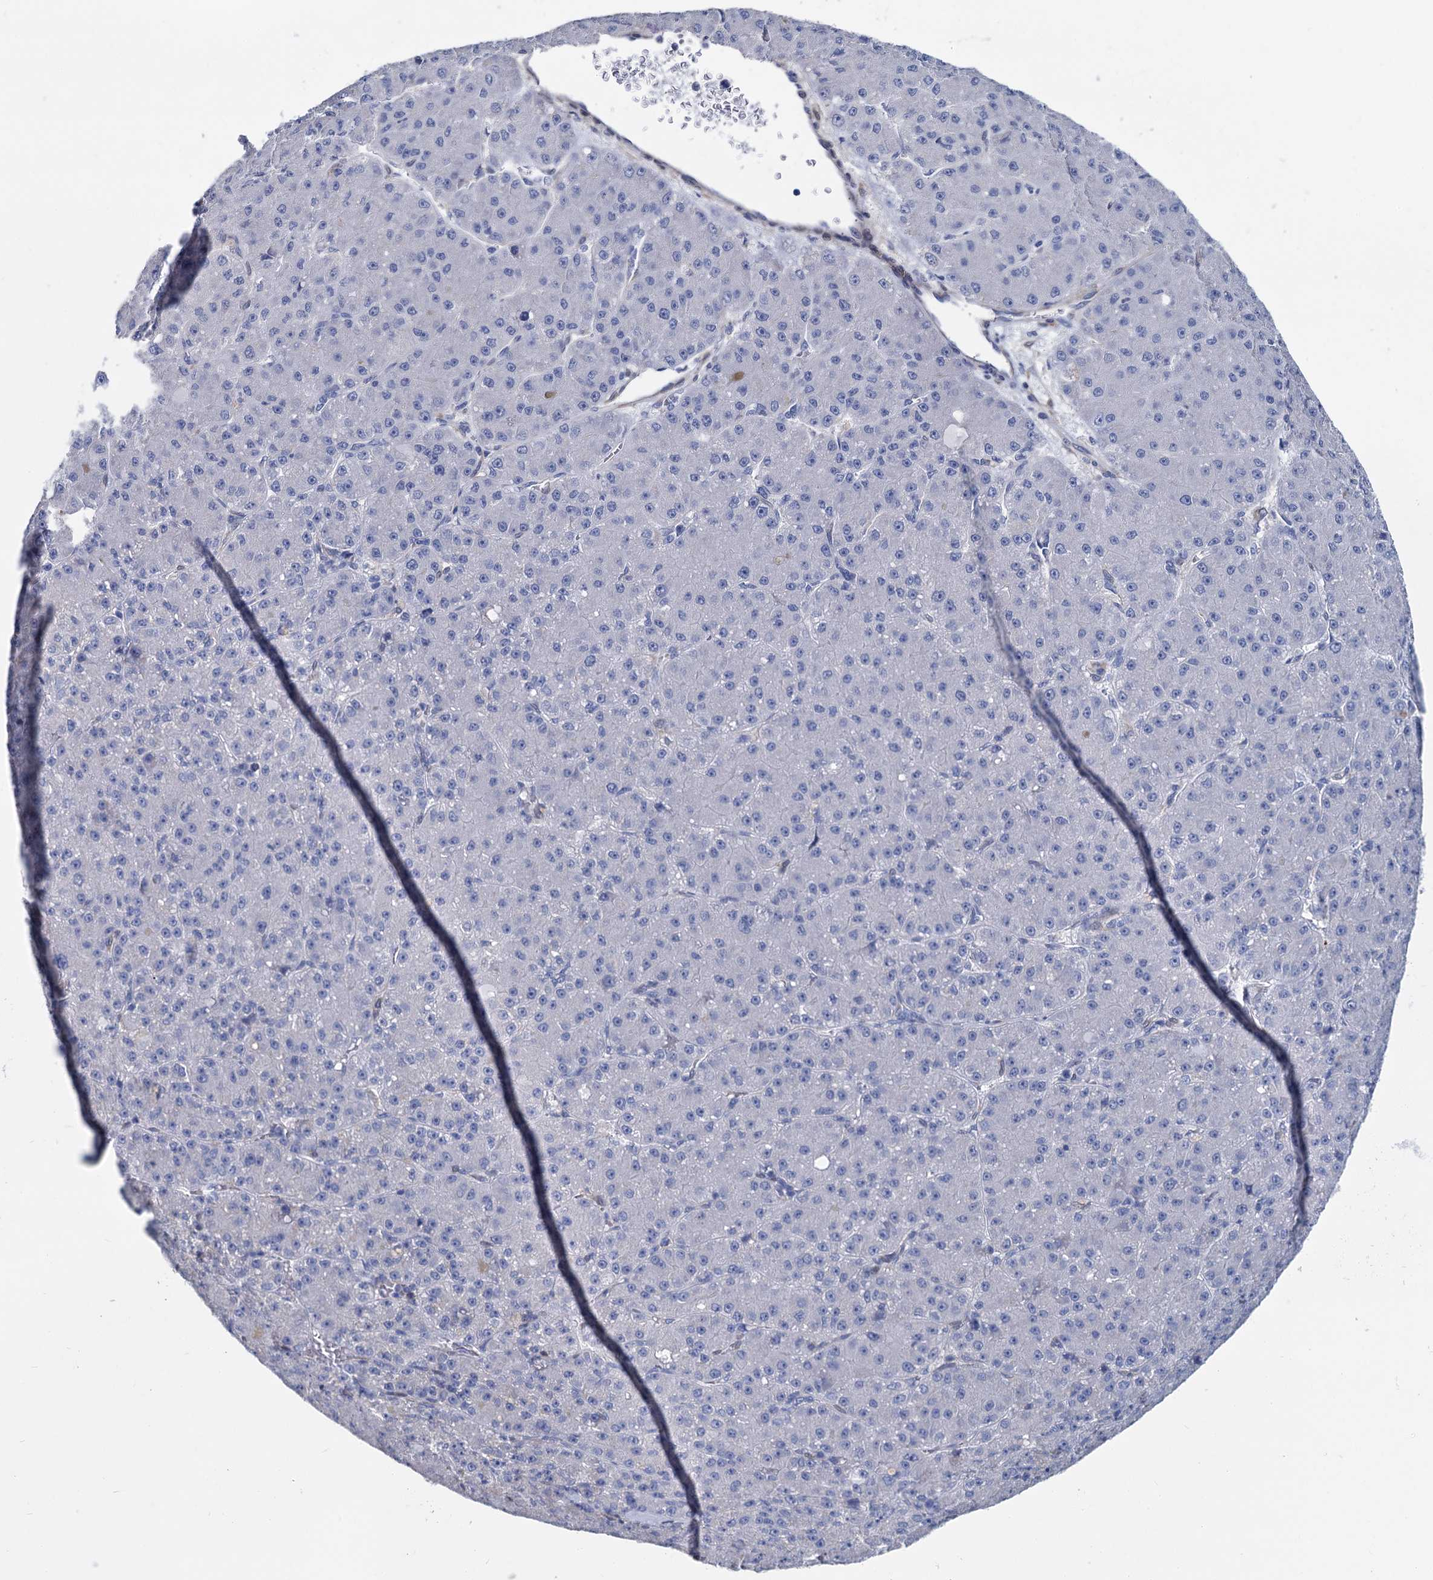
{"staining": {"intensity": "negative", "quantity": "none", "location": "none"}, "tissue": "liver cancer", "cell_type": "Tumor cells", "image_type": "cancer", "snomed": [{"axis": "morphology", "description": "Carcinoma, Hepatocellular, NOS"}, {"axis": "topography", "description": "Liver"}], "caption": "This is a image of immunohistochemistry staining of liver hepatocellular carcinoma, which shows no positivity in tumor cells.", "gene": "GSTM3", "patient": {"sex": "male", "age": 67}}